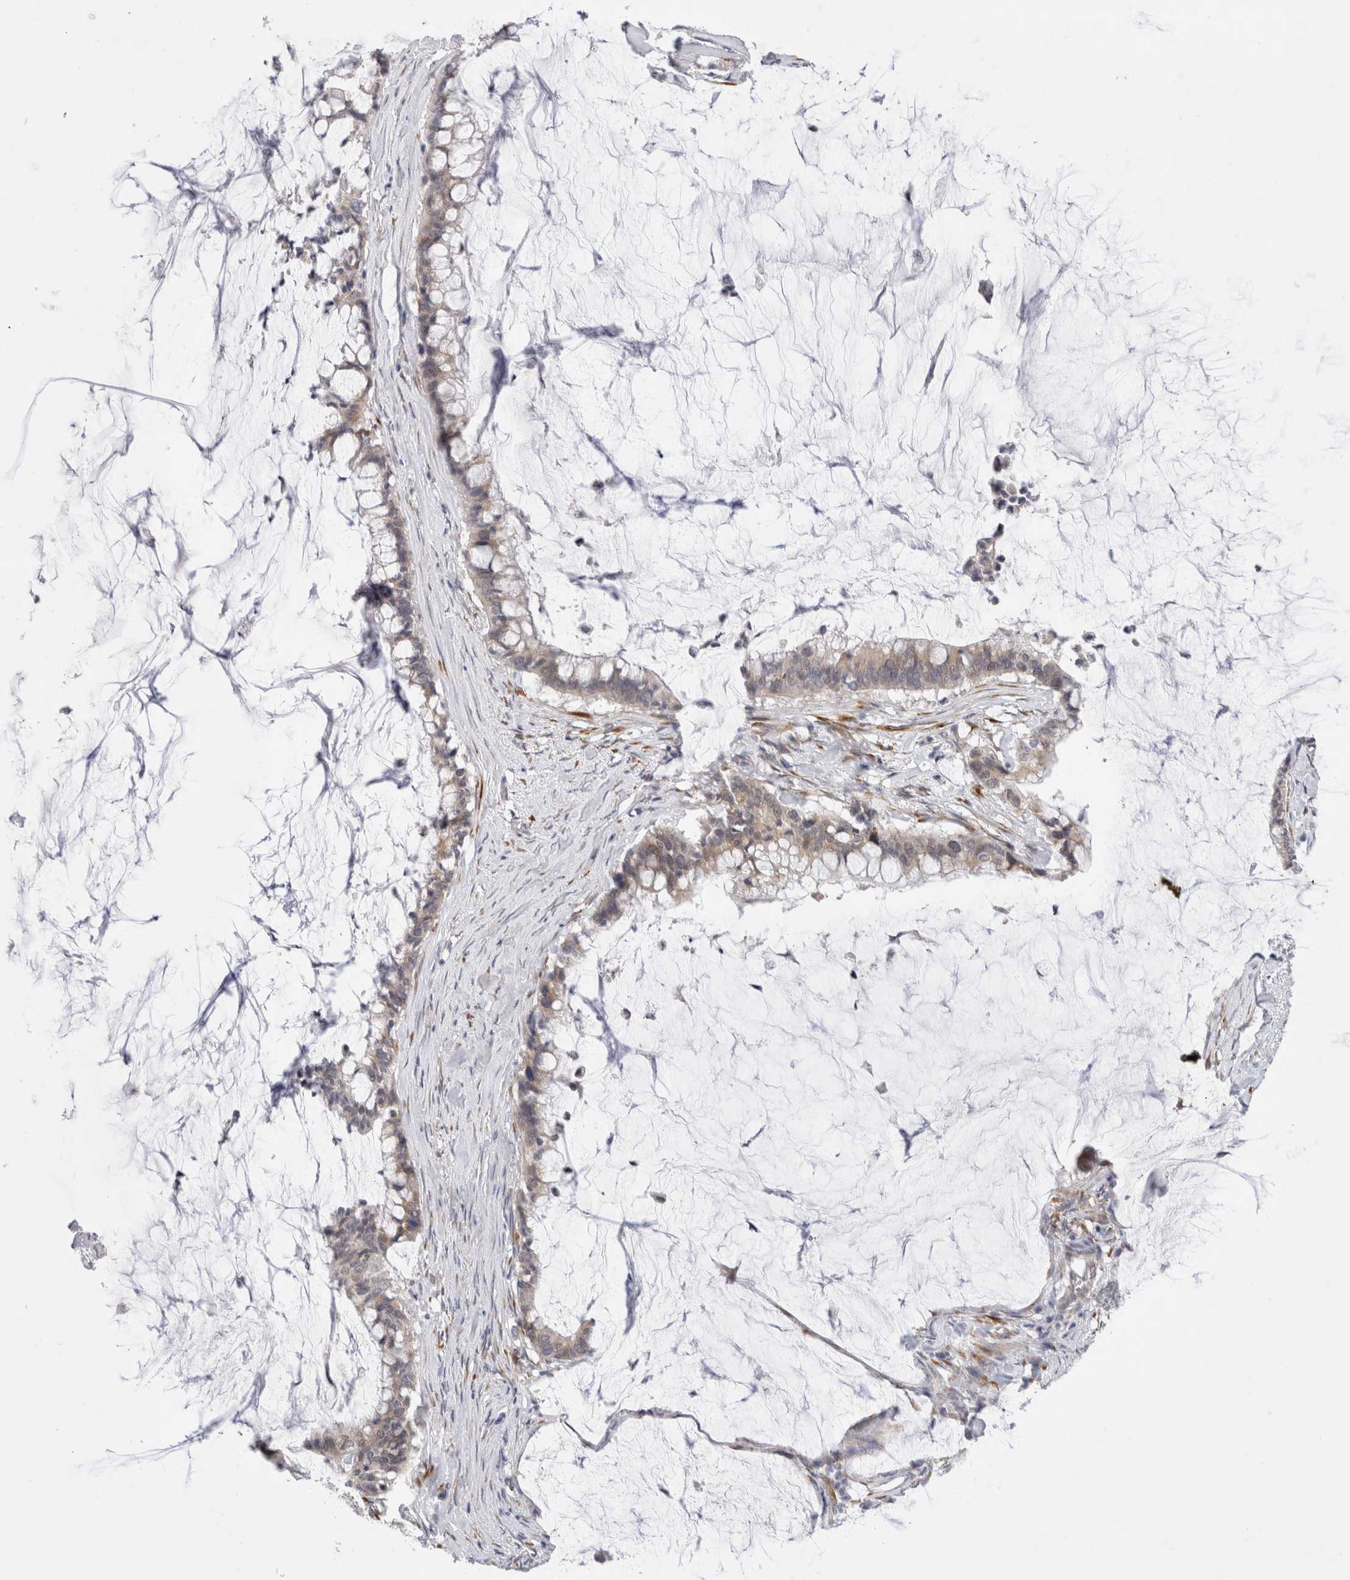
{"staining": {"intensity": "weak", "quantity": "25%-75%", "location": "cytoplasmic/membranous"}, "tissue": "pancreatic cancer", "cell_type": "Tumor cells", "image_type": "cancer", "snomed": [{"axis": "morphology", "description": "Adenocarcinoma, NOS"}, {"axis": "topography", "description": "Pancreas"}], "caption": "Weak cytoplasmic/membranous expression for a protein is identified in about 25%-75% of tumor cells of pancreatic adenocarcinoma using immunohistochemistry.", "gene": "TRMT1L", "patient": {"sex": "male", "age": 41}}